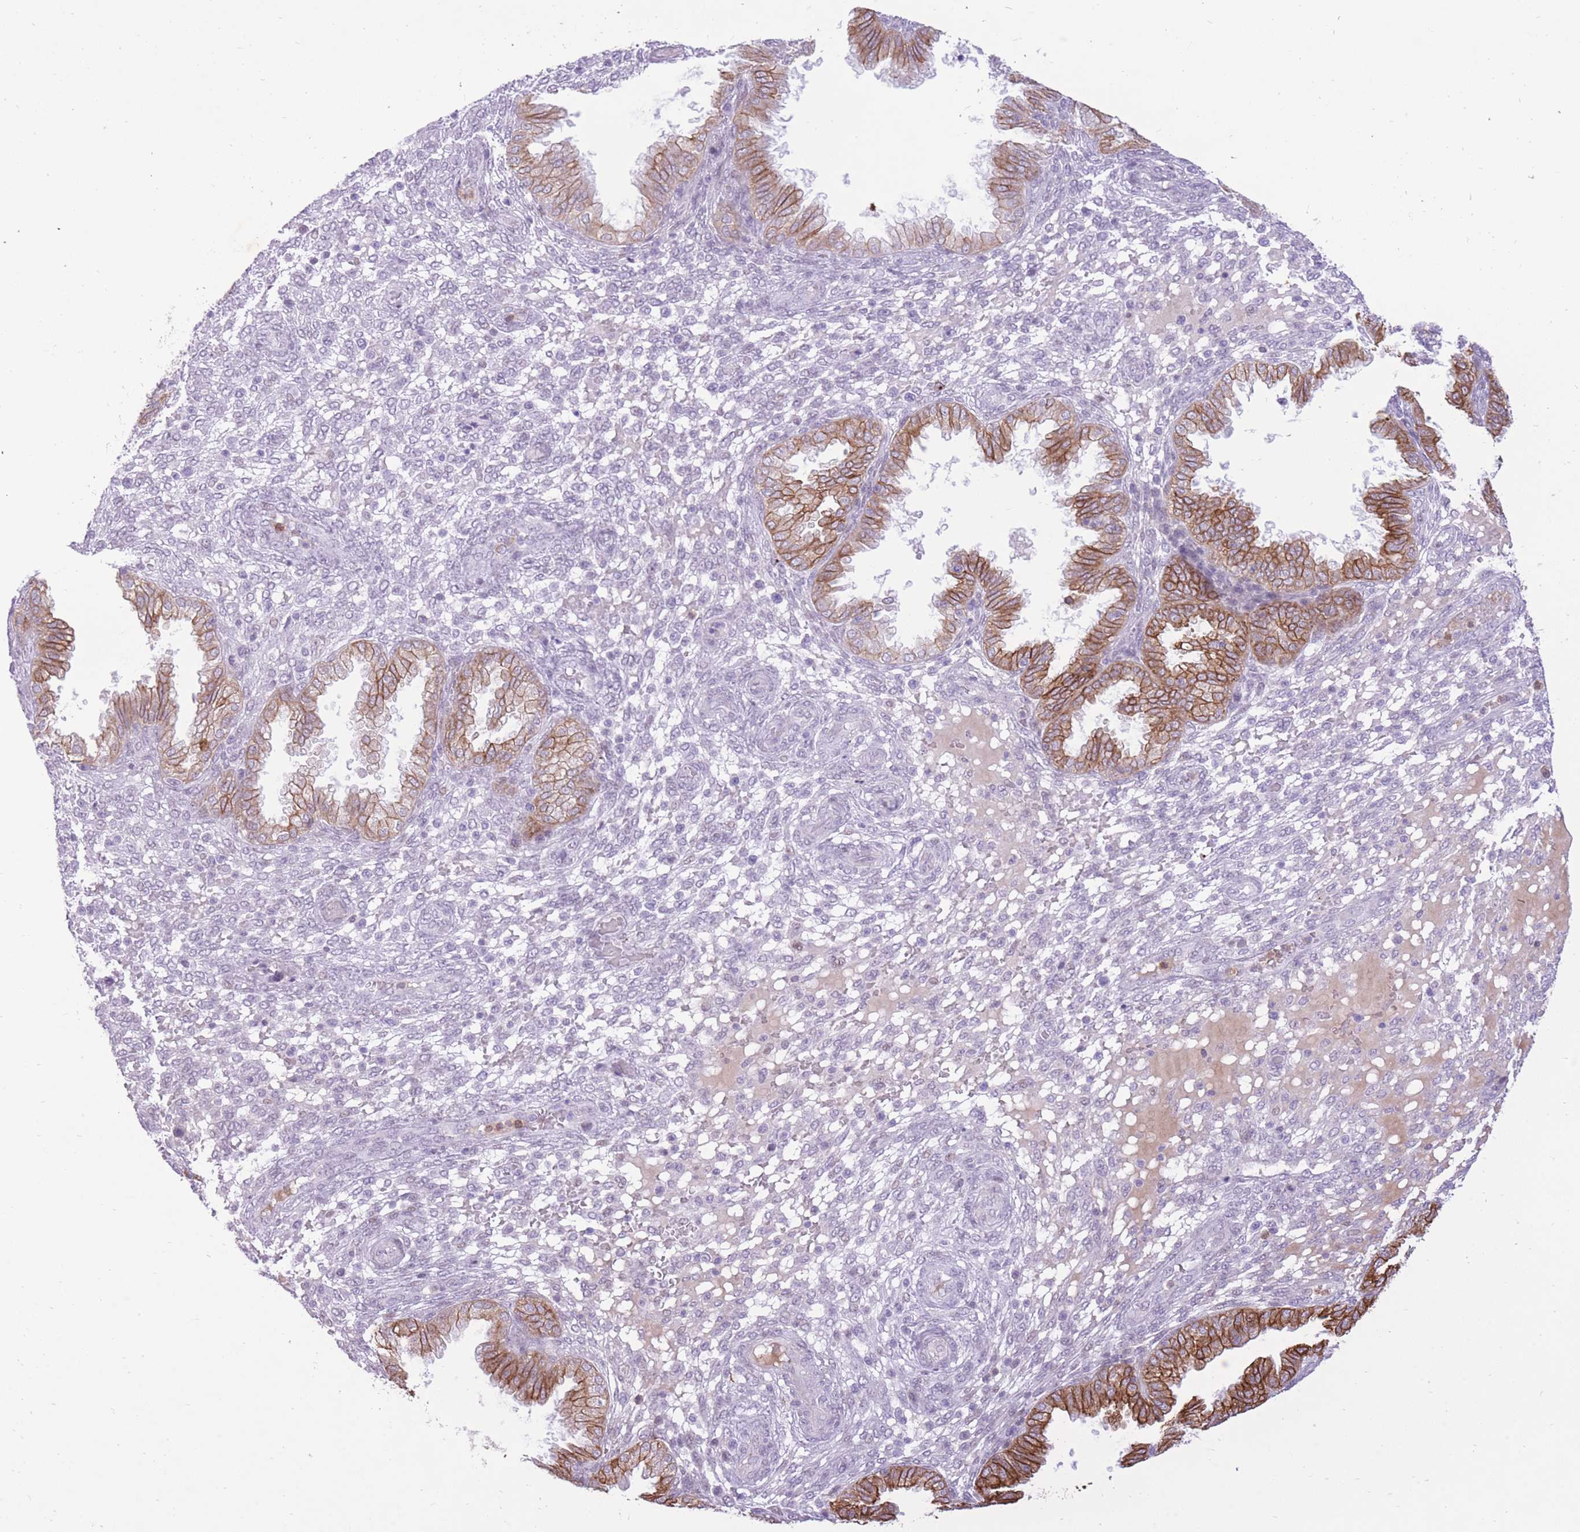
{"staining": {"intensity": "negative", "quantity": "none", "location": "none"}, "tissue": "endometrium", "cell_type": "Cells in endometrial stroma", "image_type": "normal", "snomed": [{"axis": "morphology", "description": "Normal tissue, NOS"}, {"axis": "topography", "description": "Endometrium"}], "caption": "Immunohistochemistry (IHC) image of normal human endometrium stained for a protein (brown), which reveals no expression in cells in endometrial stroma. The staining was performed using DAB to visualize the protein expression in brown, while the nuclei were stained in blue with hematoxylin (Magnification: 20x).", "gene": "MEIS3", "patient": {"sex": "female", "age": 33}}